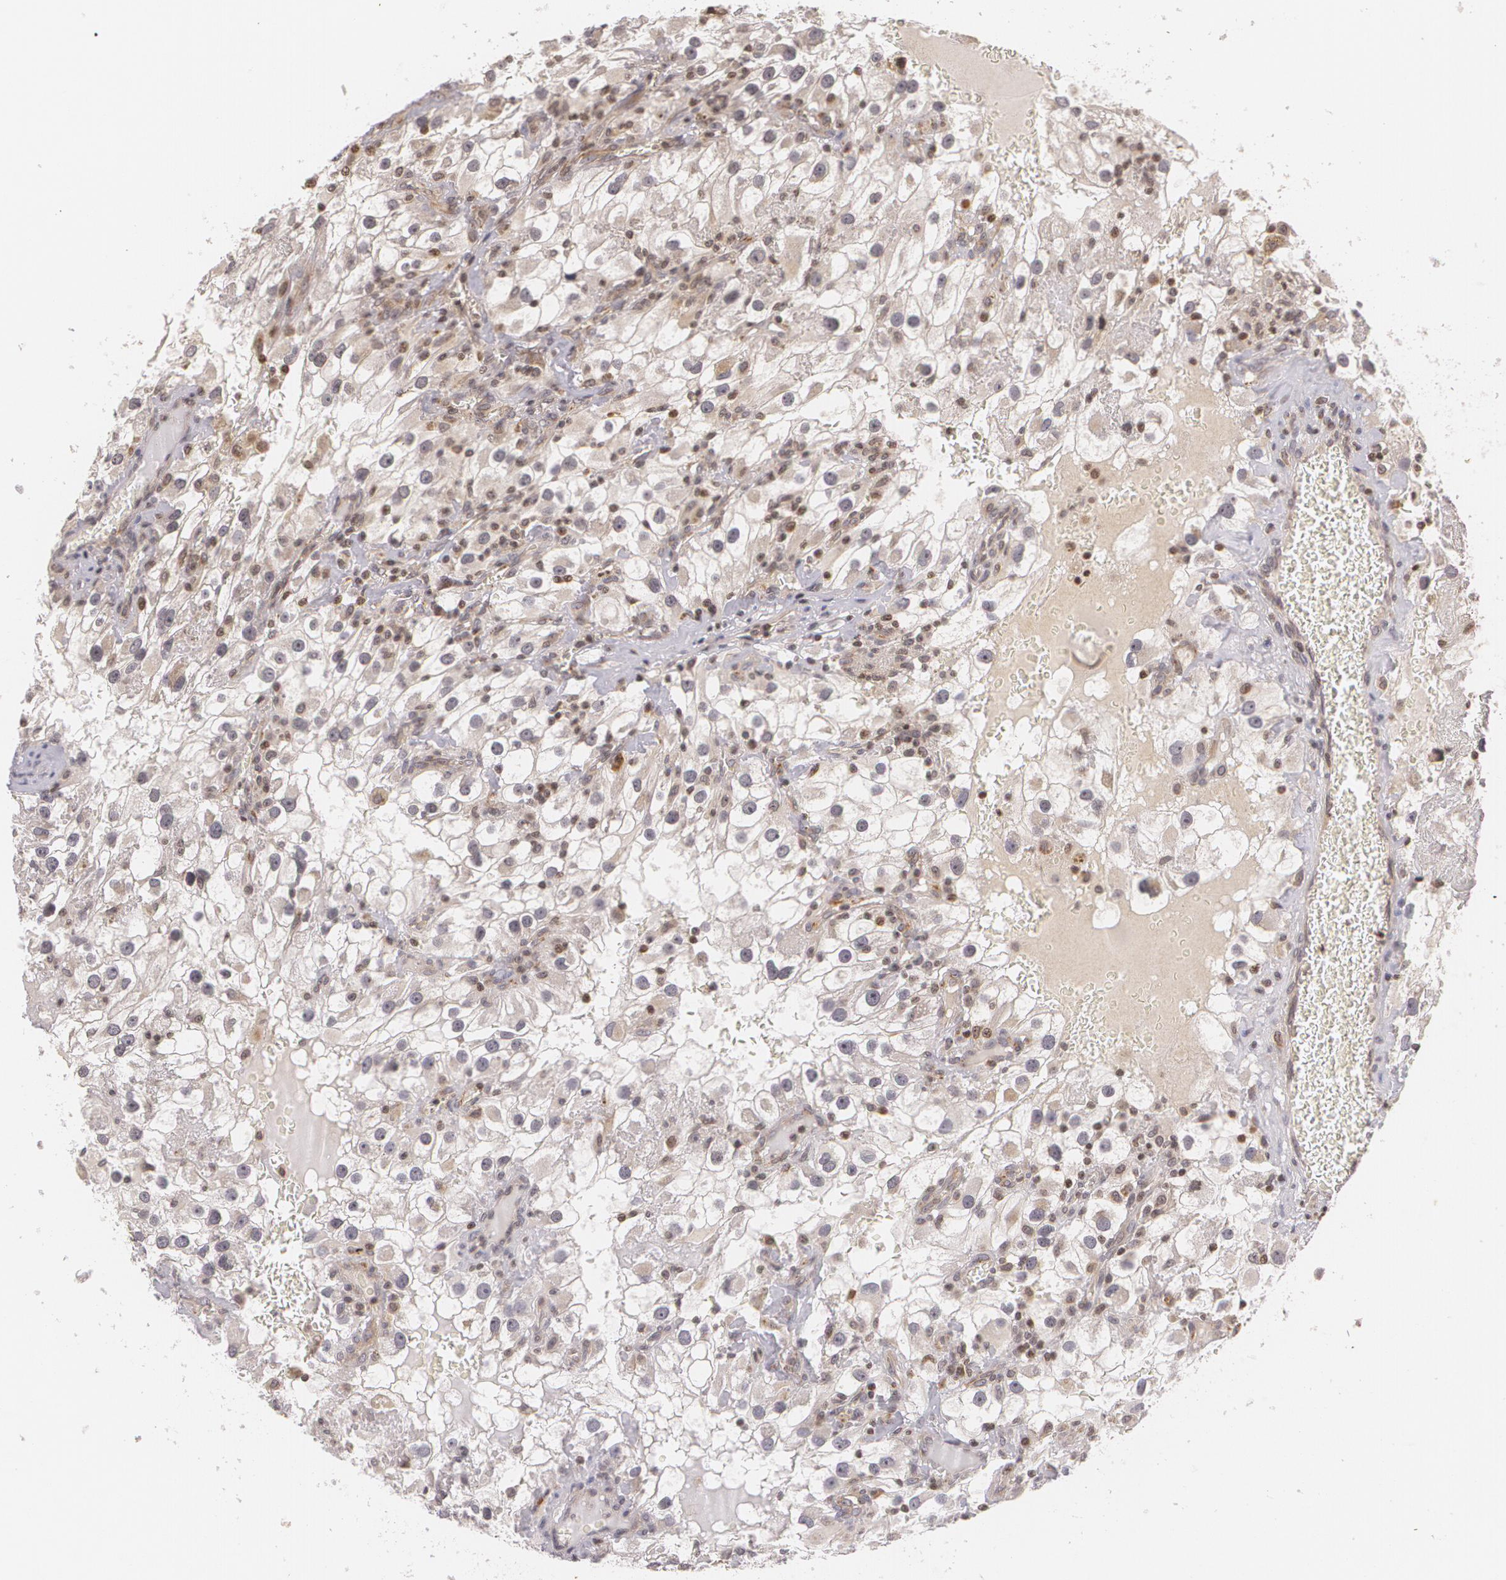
{"staining": {"intensity": "weak", "quantity": "25%-75%", "location": "cytoplasmic/membranous"}, "tissue": "renal cancer", "cell_type": "Tumor cells", "image_type": "cancer", "snomed": [{"axis": "morphology", "description": "Adenocarcinoma, NOS"}, {"axis": "topography", "description": "Kidney"}], "caption": "Tumor cells display low levels of weak cytoplasmic/membranous positivity in approximately 25%-75% of cells in renal cancer. (IHC, brightfield microscopy, high magnification).", "gene": "VAV3", "patient": {"sex": "female", "age": 52}}